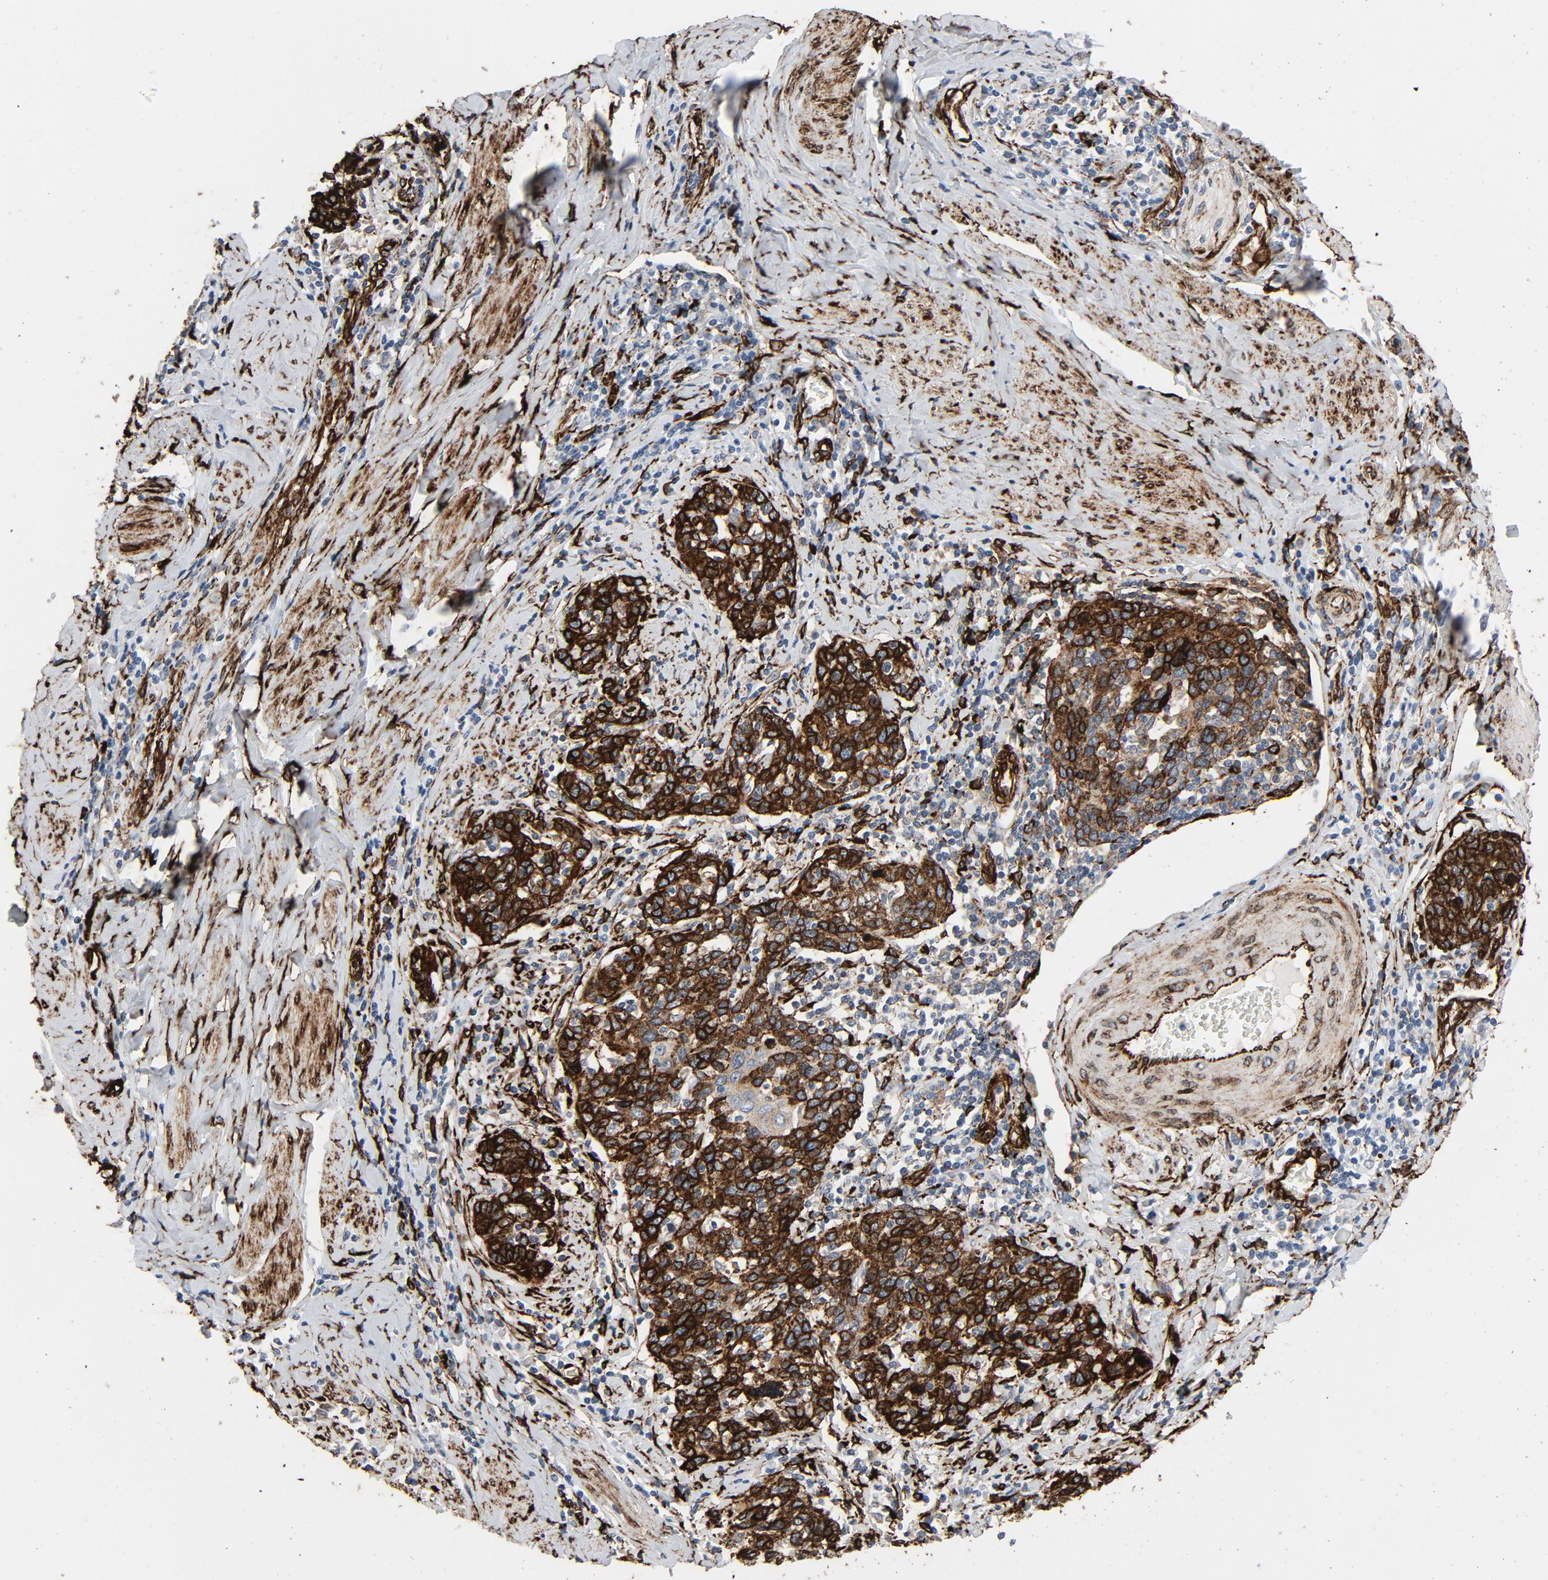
{"staining": {"intensity": "strong", "quantity": ">75%", "location": "cytoplasmic/membranous"}, "tissue": "cervical cancer", "cell_type": "Tumor cells", "image_type": "cancer", "snomed": [{"axis": "morphology", "description": "Squamous cell carcinoma, NOS"}, {"axis": "topography", "description": "Cervix"}], "caption": "Immunohistochemistry (DAB (3,3'-diaminobenzidine)) staining of cervical cancer (squamous cell carcinoma) exhibits strong cytoplasmic/membranous protein staining in approximately >75% of tumor cells. Nuclei are stained in blue.", "gene": "SERPINH1", "patient": {"sex": "female", "age": 53}}